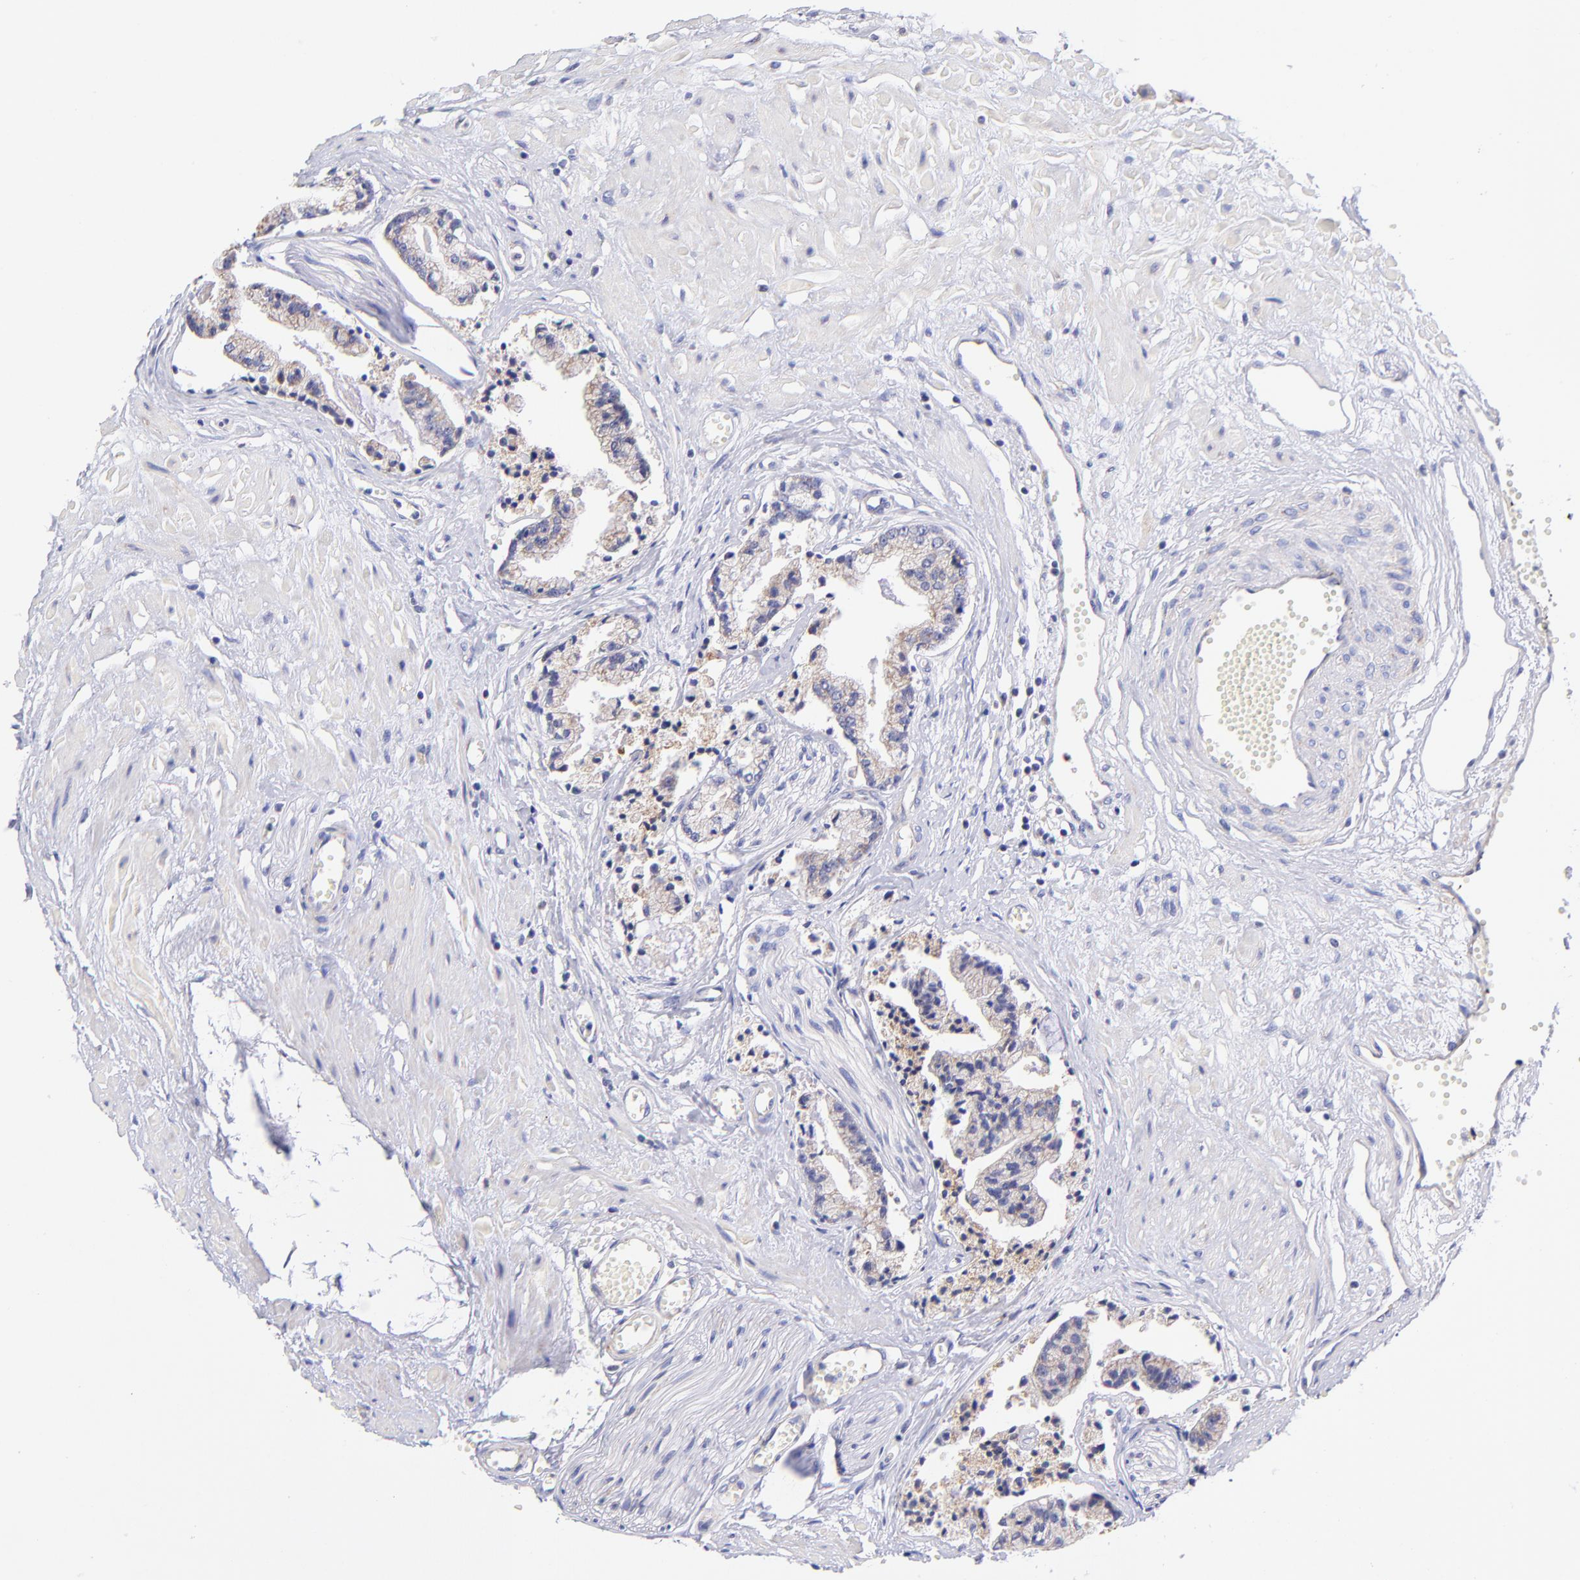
{"staining": {"intensity": "moderate", "quantity": "25%-75%", "location": "cytoplasmic/membranous"}, "tissue": "prostate cancer", "cell_type": "Tumor cells", "image_type": "cancer", "snomed": [{"axis": "morphology", "description": "Adenocarcinoma, High grade"}, {"axis": "topography", "description": "Prostate"}], "caption": "High-magnification brightfield microscopy of prostate cancer (adenocarcinoma (high-grade)) stained with DAB (brown) and counterstained with hematoxylin (blue). tumor cells exhibit moderate cytoplasmic/membranous staining is seen in approximately25%-75% of cells. (IHC, brightfield microscopy, high magnification).", "gene": "NDUFB7", "patient": {"sex": "male", "age": 56}}